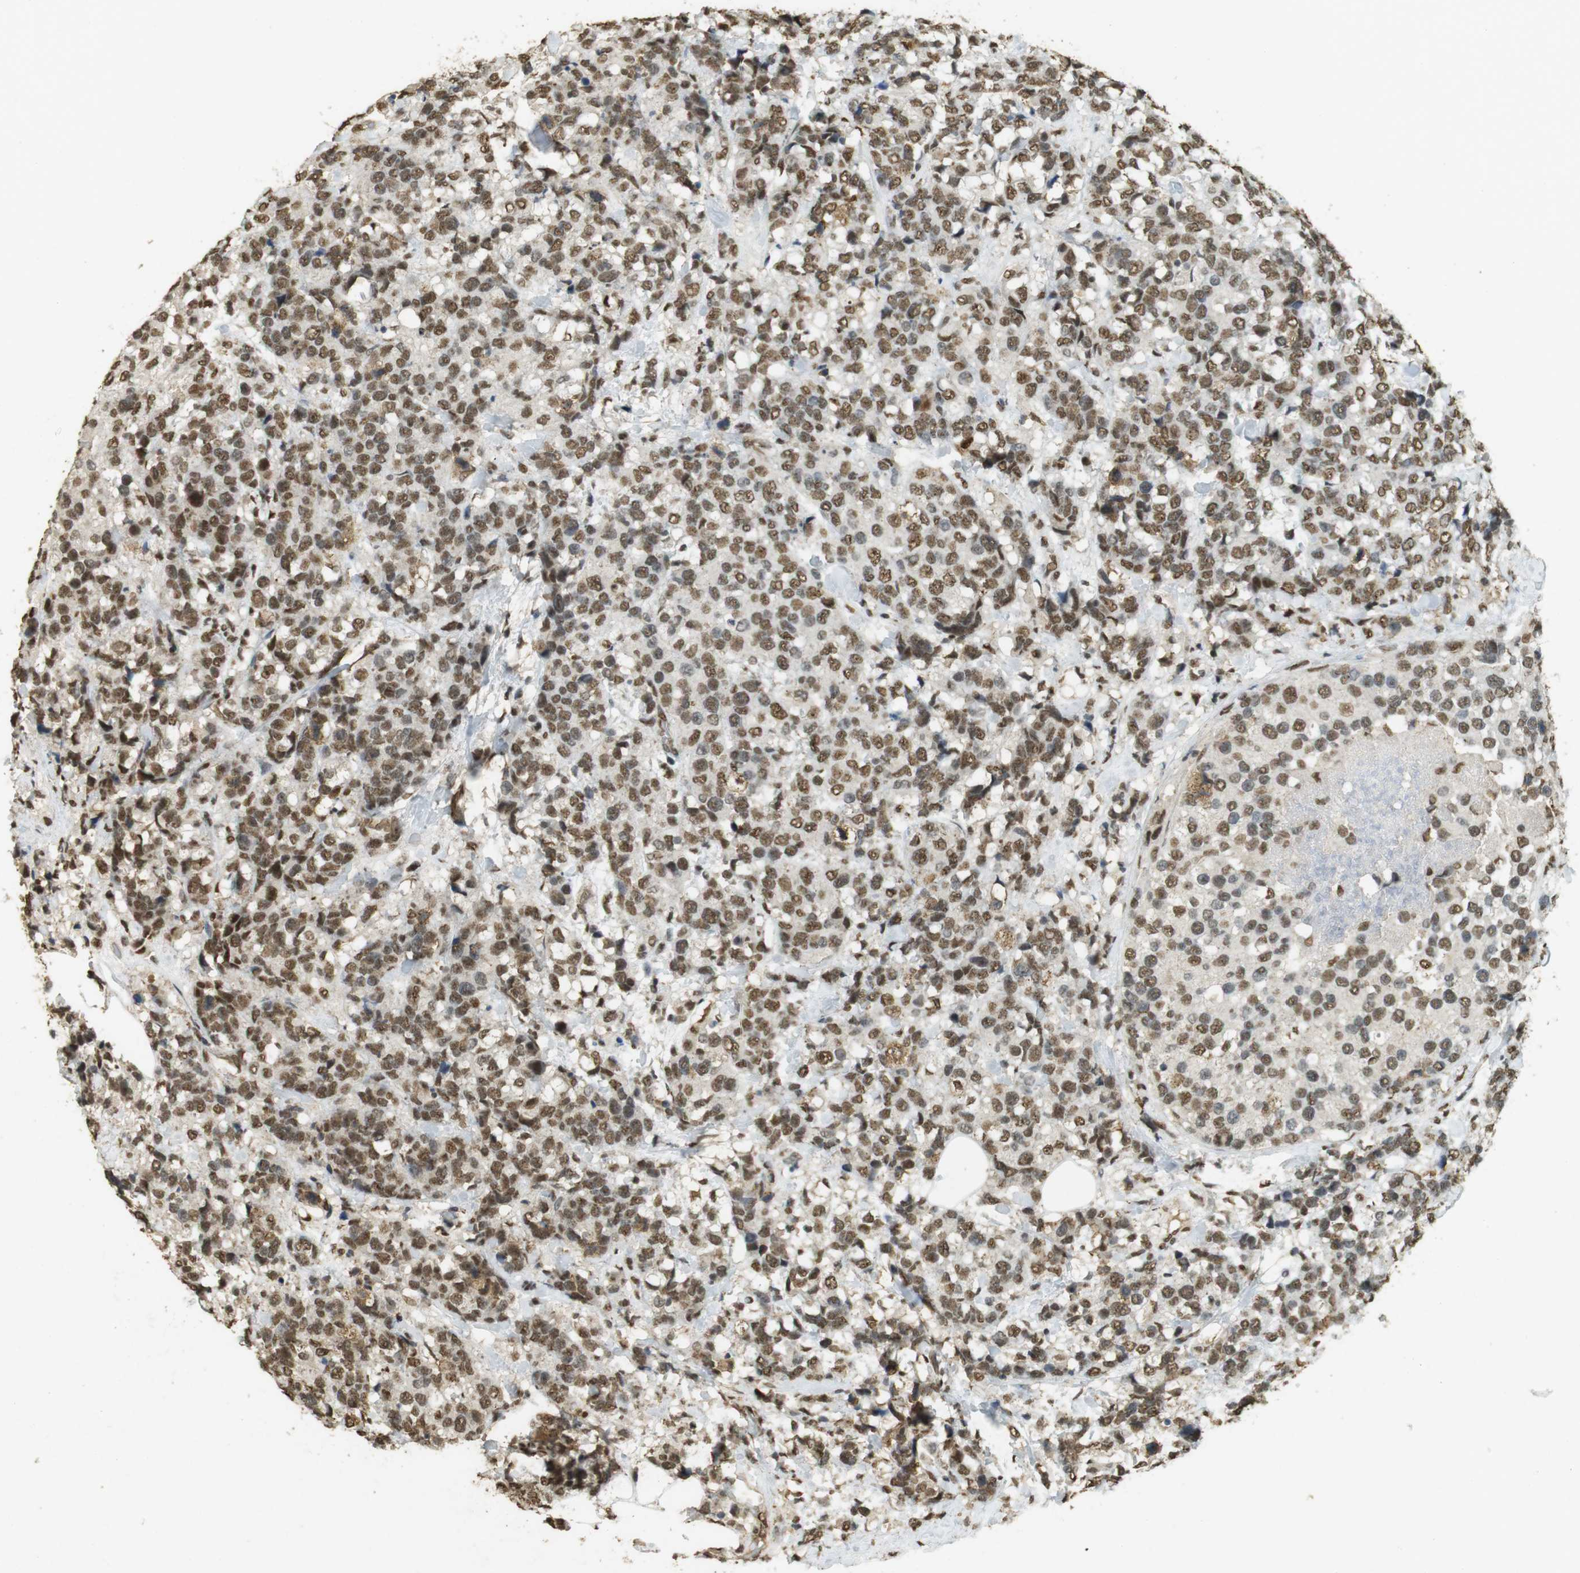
{"staining": {"intensity": "moderate", "quantity": ">75%", "location": "nuclear"}, "tissue": "breast cancer", "cell_type": "Tumor cells", "image_type": "cancer", "snomed": [{"axis": "morphology", "description": "Lobular carcinoma"}, {"axis": "topography", "description": "Breast"}], "caption": "The photomicrograph reveals staining of breast cancer, revealing moderate nuclear protein staining (brown color) within tumor cells. Immunohistochemistry (ihc) stains the protein in brown and the nuclei are stained blue.", "gene": "GATA4", "patient": {"sex": "female", "age": 59}}